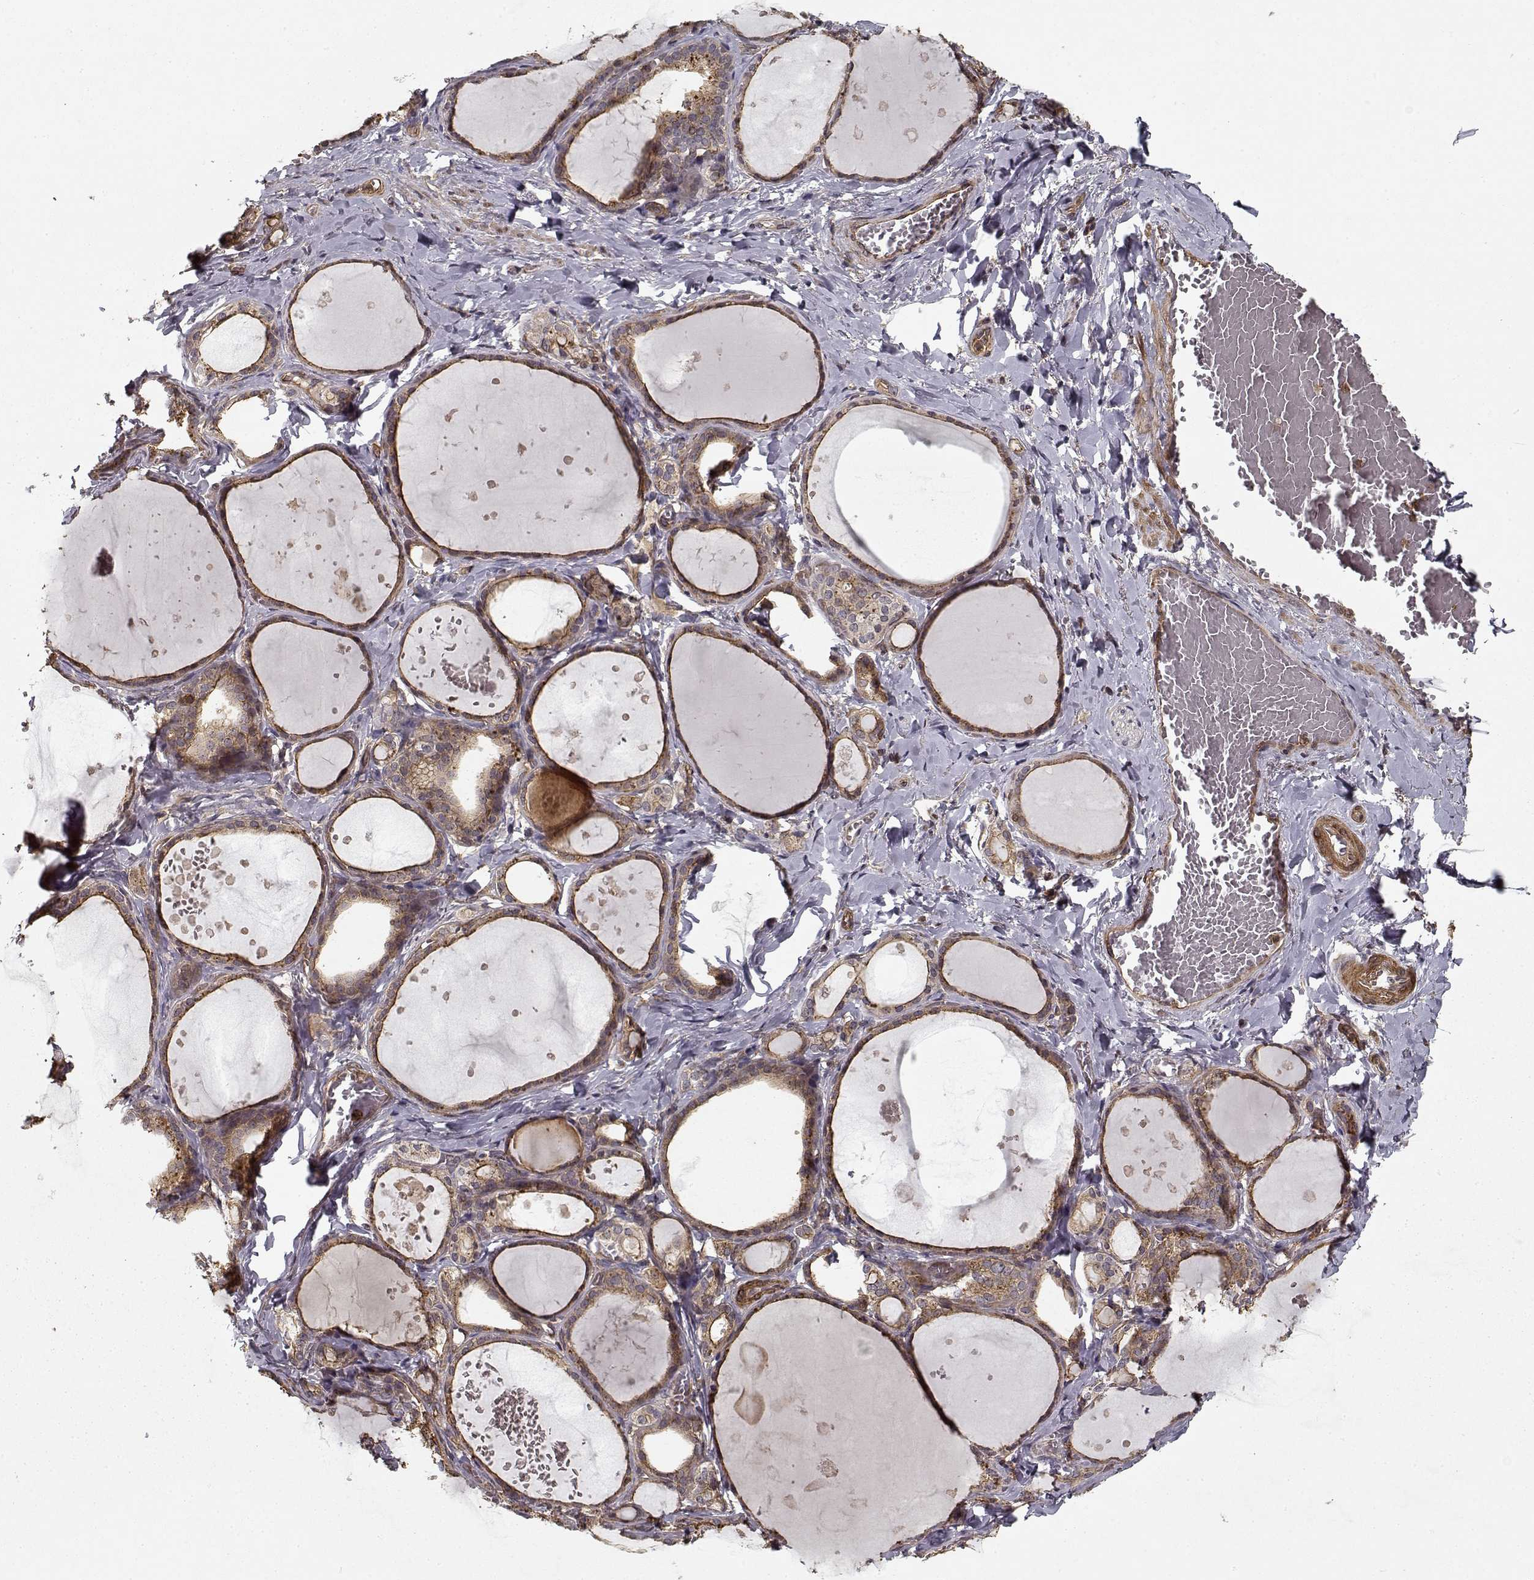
{"staining": {"intensity": "strong", "quantity": ">75%", "location": "cytoplasmic/membranous"}, "tissue": "thyroid gland", "cell_type": "Glandular cells", "image_type": "normal", "snomed": [{"axis": "morphology", "description": "Normal tissue, NOS"}, {"axis": "topography", "description": "Thyroid gland"}], "caption": "Glandular cells reveal strong cytoplasmic/membranous expression in approximately >75% of cells in benign thyroid gland. Nuclei are stained in blue.", "gene": "PPP1R12A", "patient": {"sex": "female", "age": 56}}